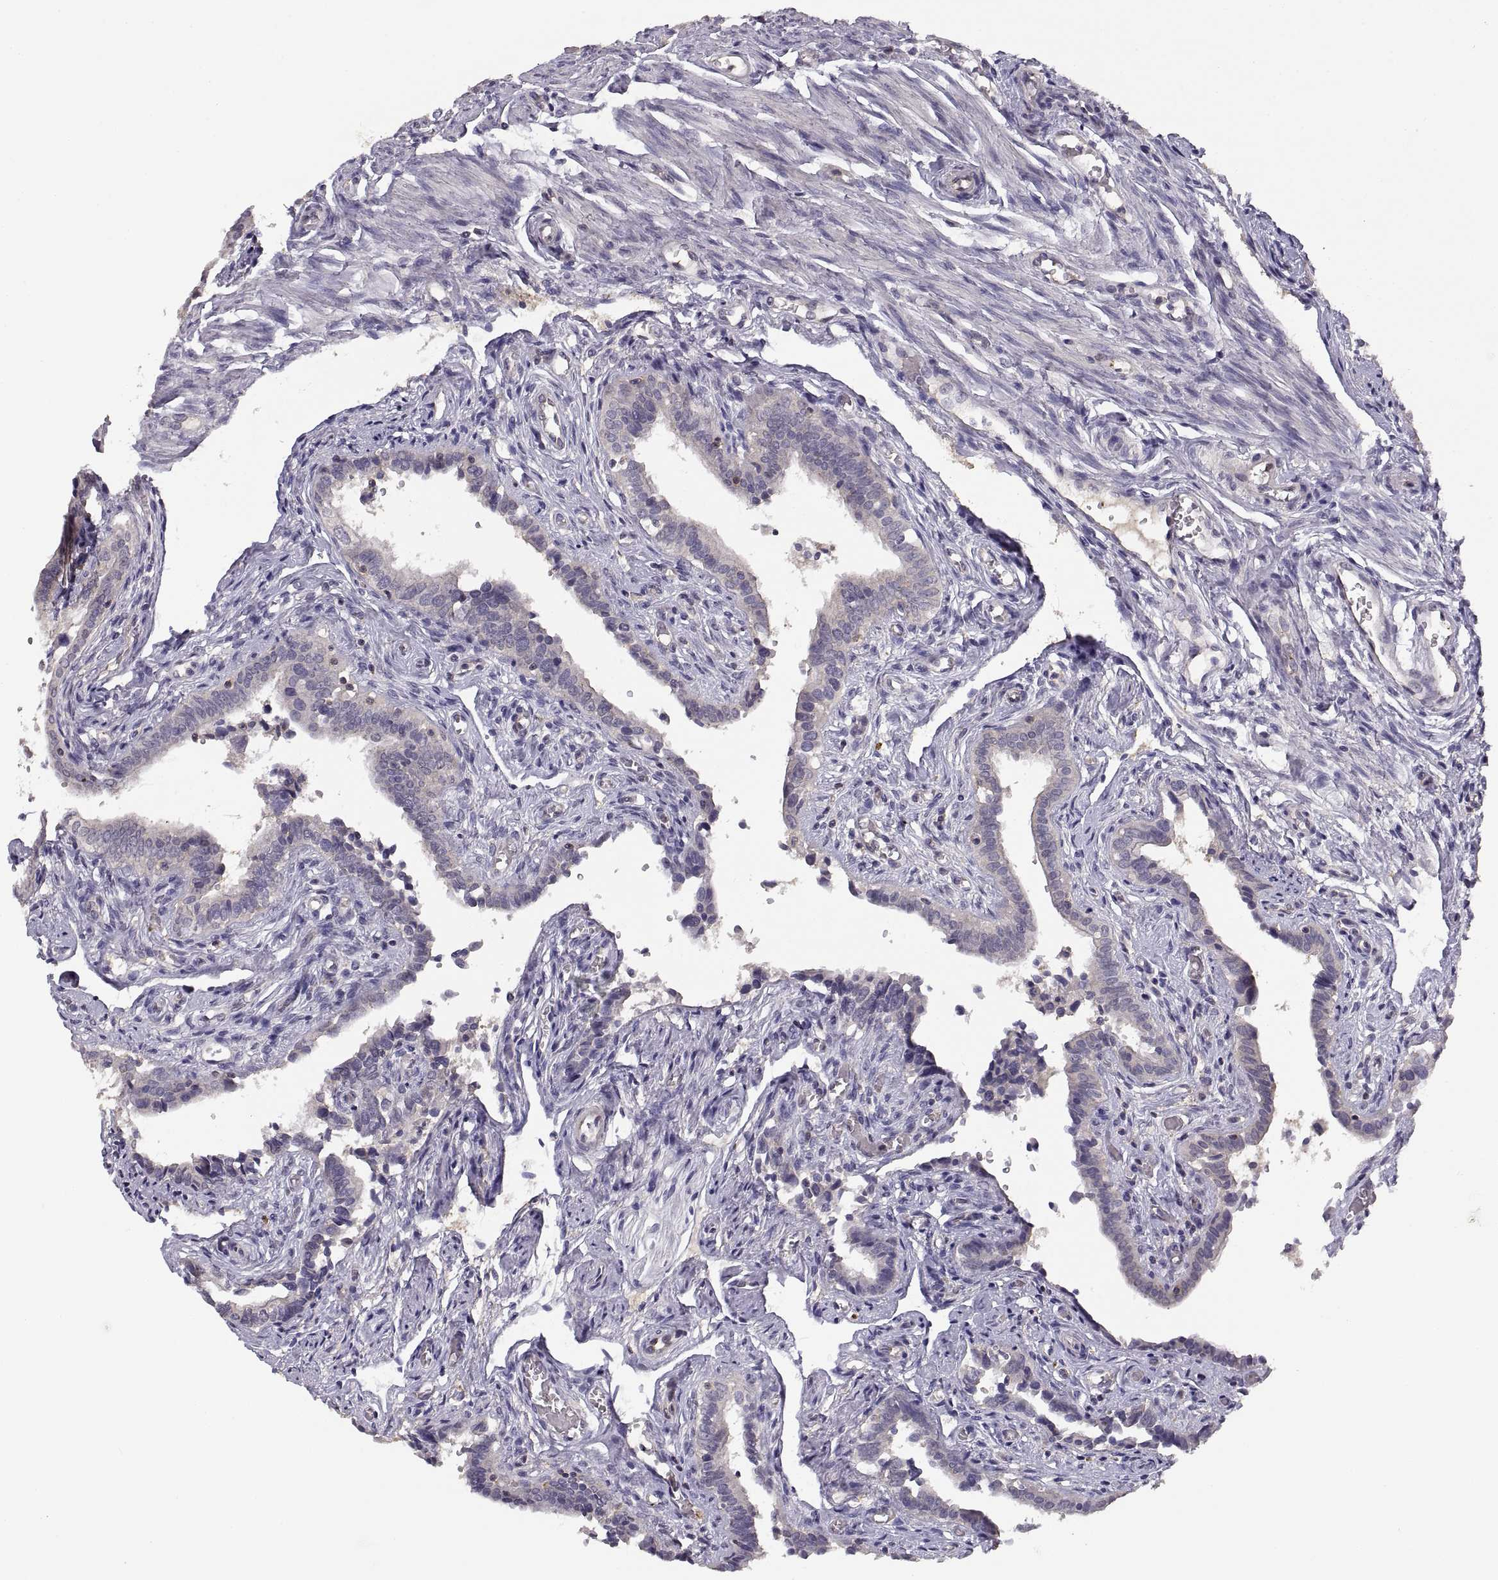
{"staining": {"intensity": "negative", "quantity": "none", "location": "none"}, "tissue": "fallopian tube", "cell_type": "Glandular cells", "image_type": "normal", "snomed": [{"axis": "morphology", "description": "Normal tissue, NOS"}, {"axis": "morphology", "description": "Carcinoma, endometroid"}, {"axis": "topography", "description": "Fallopian tube"}, {"axis": "topography", "description": "Ovary"}], "caption": "This is an immunohistochemistry micrograph of benign fallopian tube. There is no positivity in glandular cells.", "gene": "NMNAT2", "patient": {"sex": "female", "age": 42}}